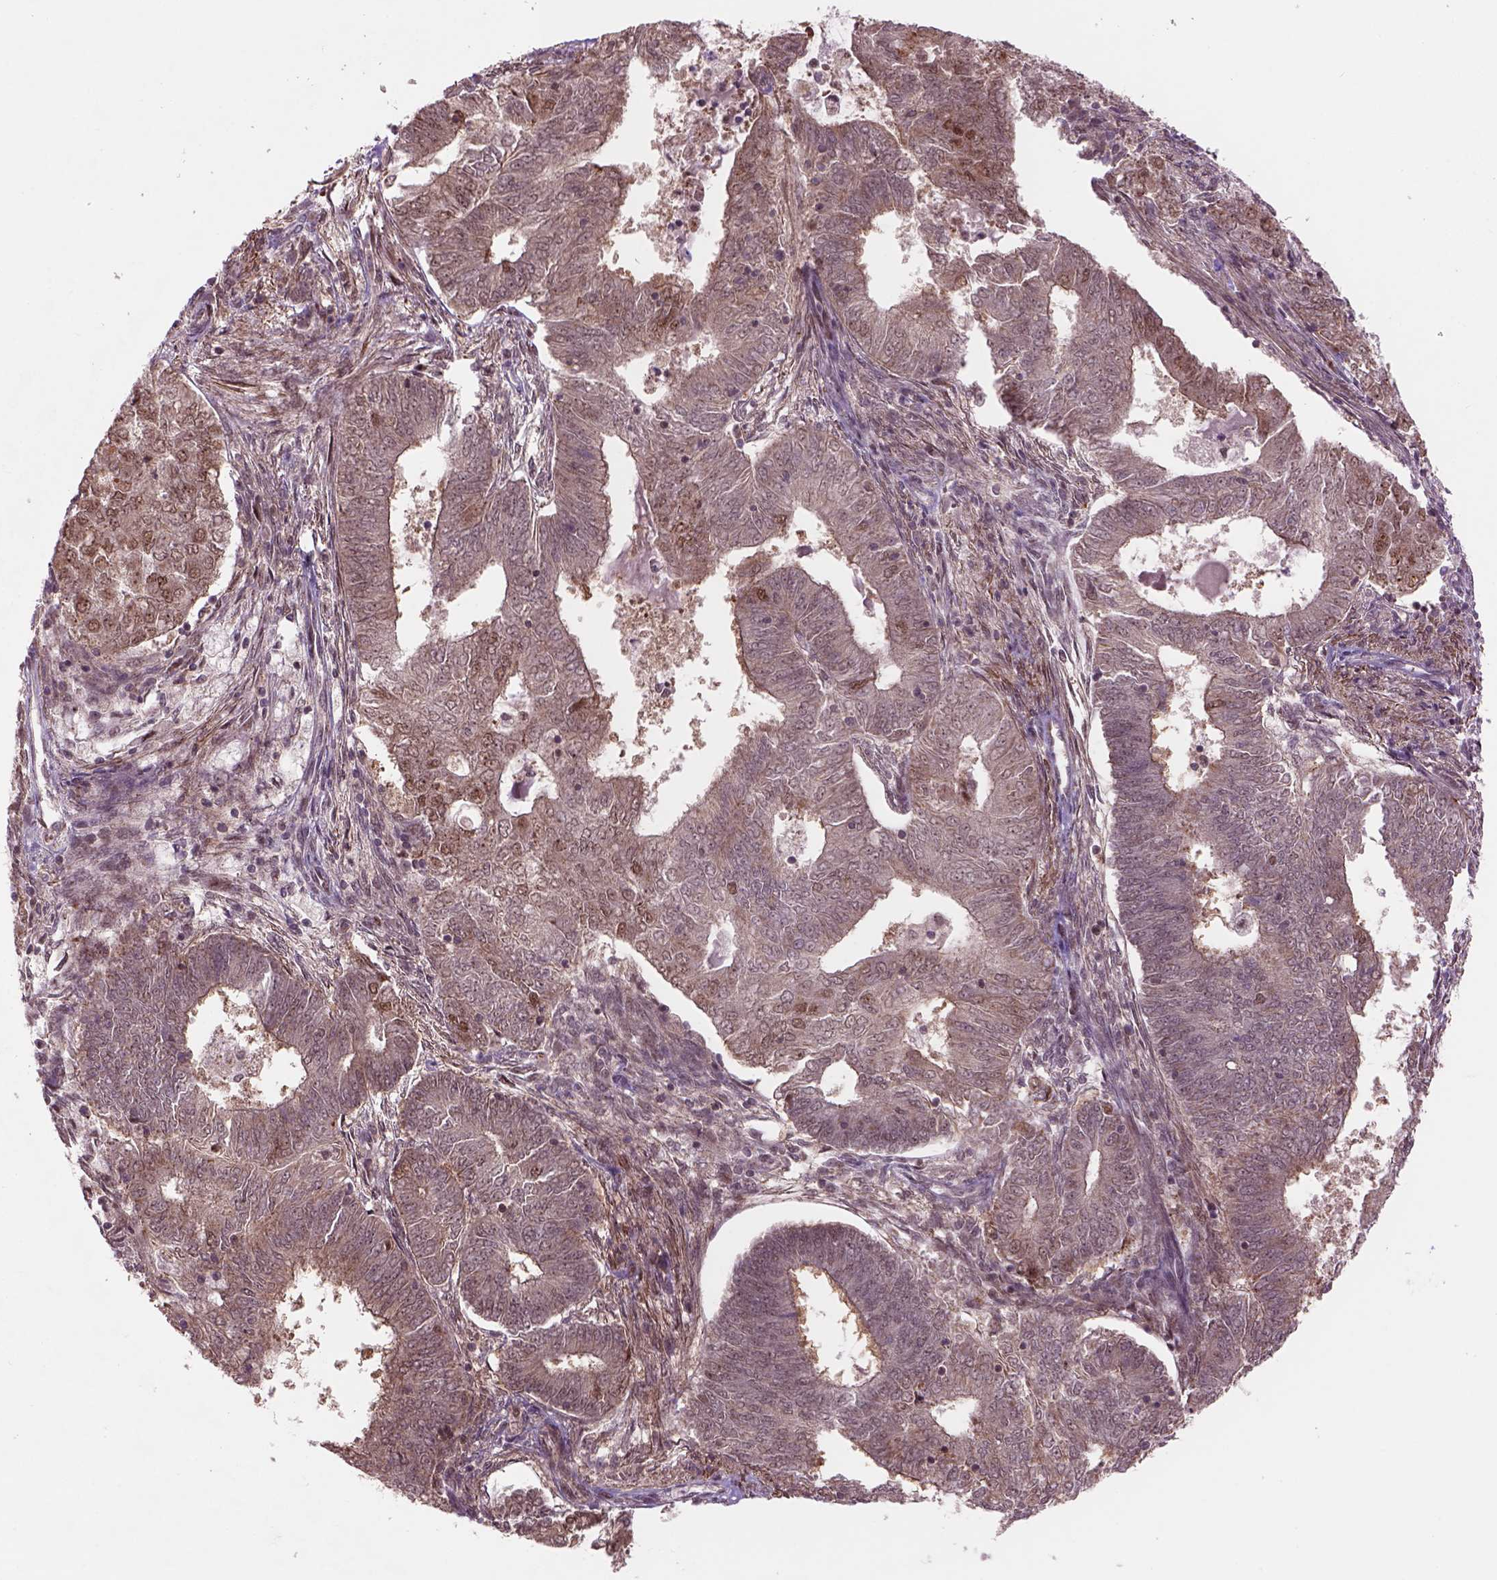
{"staining": {"intensity": "moderate", "quantity": "<25%", "location": "cytoplasmic/membranous,nuclear"}, "tissue": "endometrial cancer", "cell_type": "Tumor cells", "image_type": "cancer", "snomed": [{"axis": "morphology", "description": "Adenocarcinoma, NOS"}, {"axis": "topography", "description": "Endometrium"}], "caption": "Moderate cytoplasmic/membranous and nuclear staining is identified in approximately <25% of tumor cells in endometrial cancer.", "gene": "PSMD11", "patient": {"sex": "female", "age": 62}}